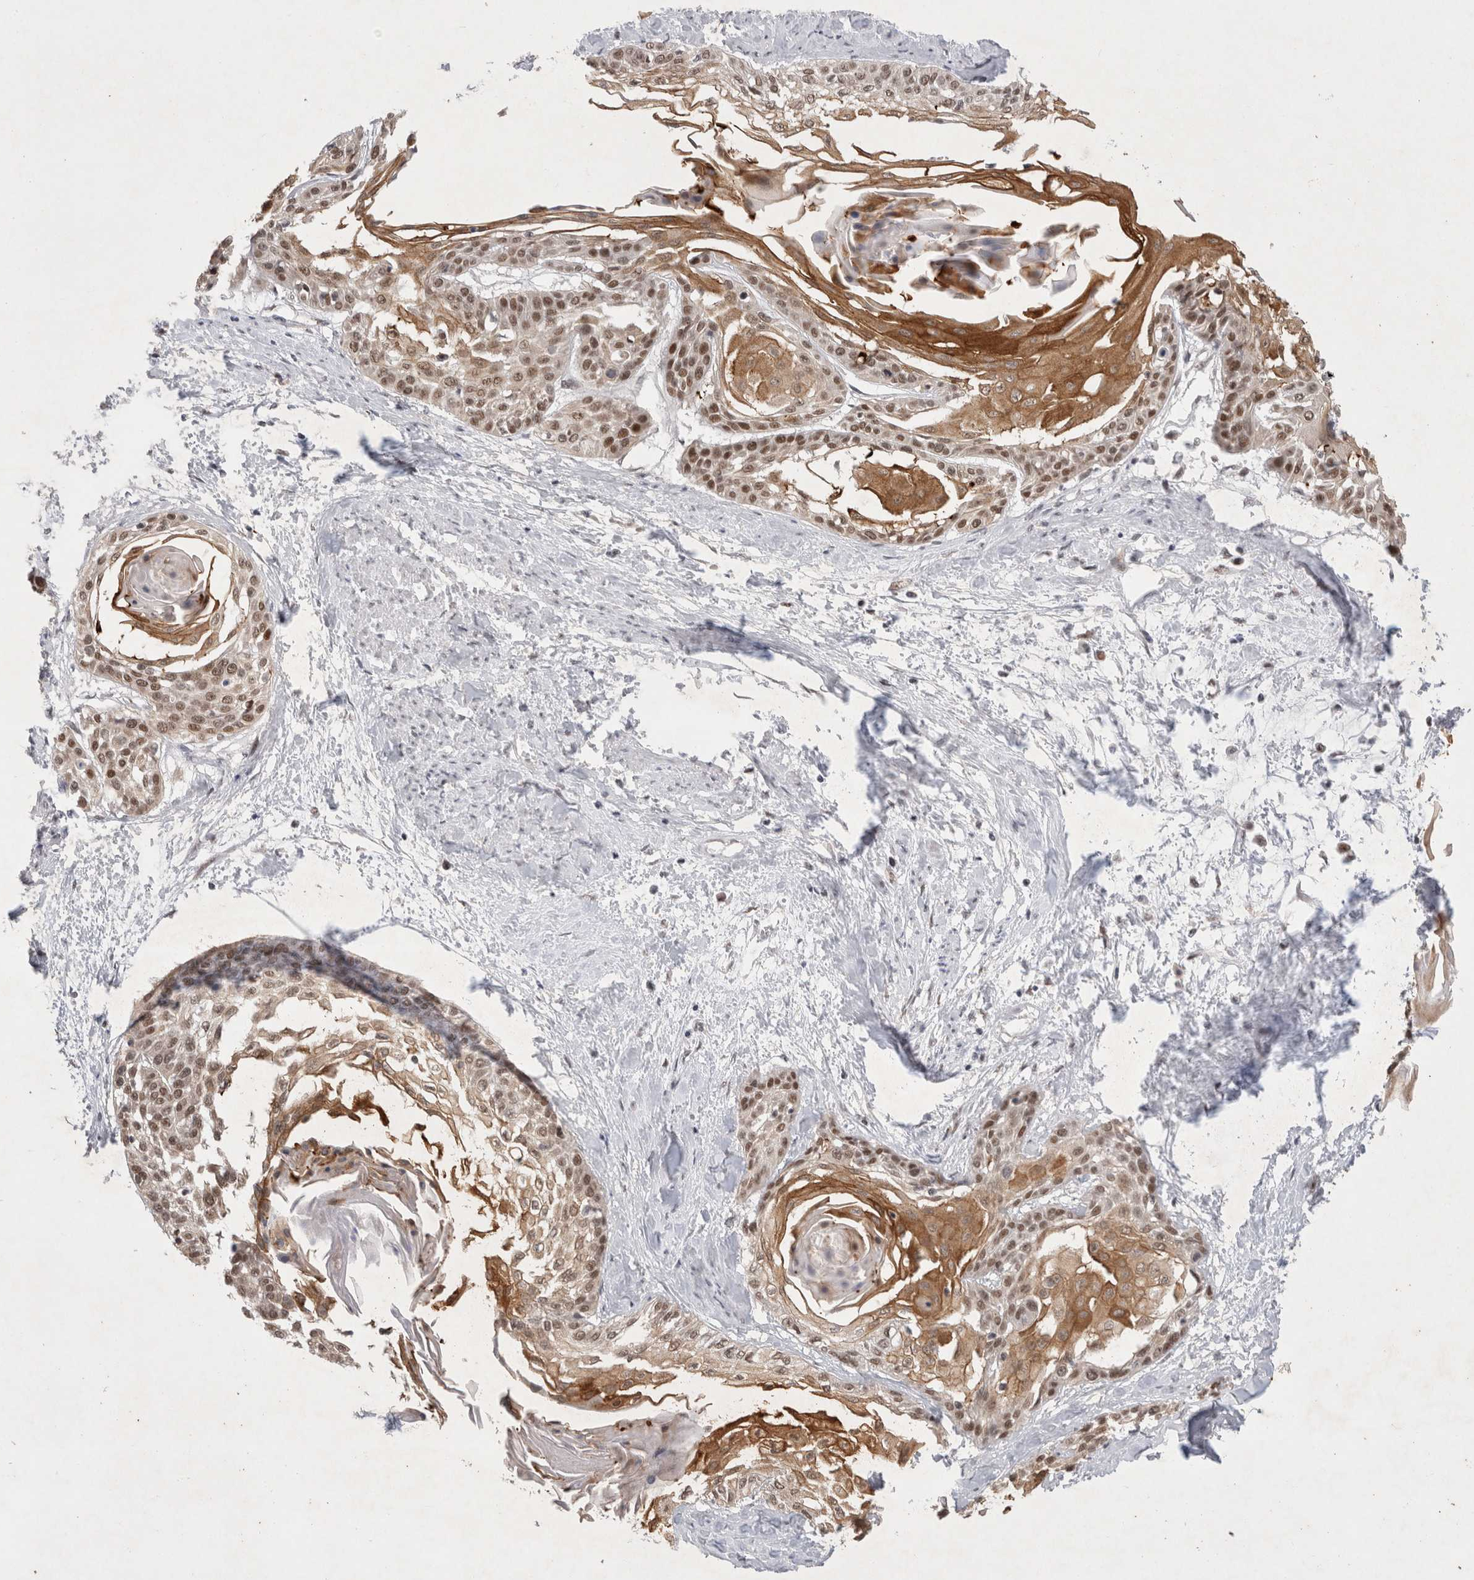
{"staining": {"intensity": "moderate", "quantity": ">75%", "location": "nuclear"}, "tissue": "cervical cancer", "cell_type": "Tumor cells", "image_type": "cancer", "snomed": [{"axis": "morphology", "description": "Squamous cell carcinoma, NOS"}, {"axis": "topography", "description": "Cervix"}], "caption": "A medium amount of moderate nuclear staining is appreciated in approximately >75% of tumor cells in cervical cancer (squamous cell carcinoma) tissue.", "gene": "RECQL4", "patient": {"sex": "female", "age": 57}}